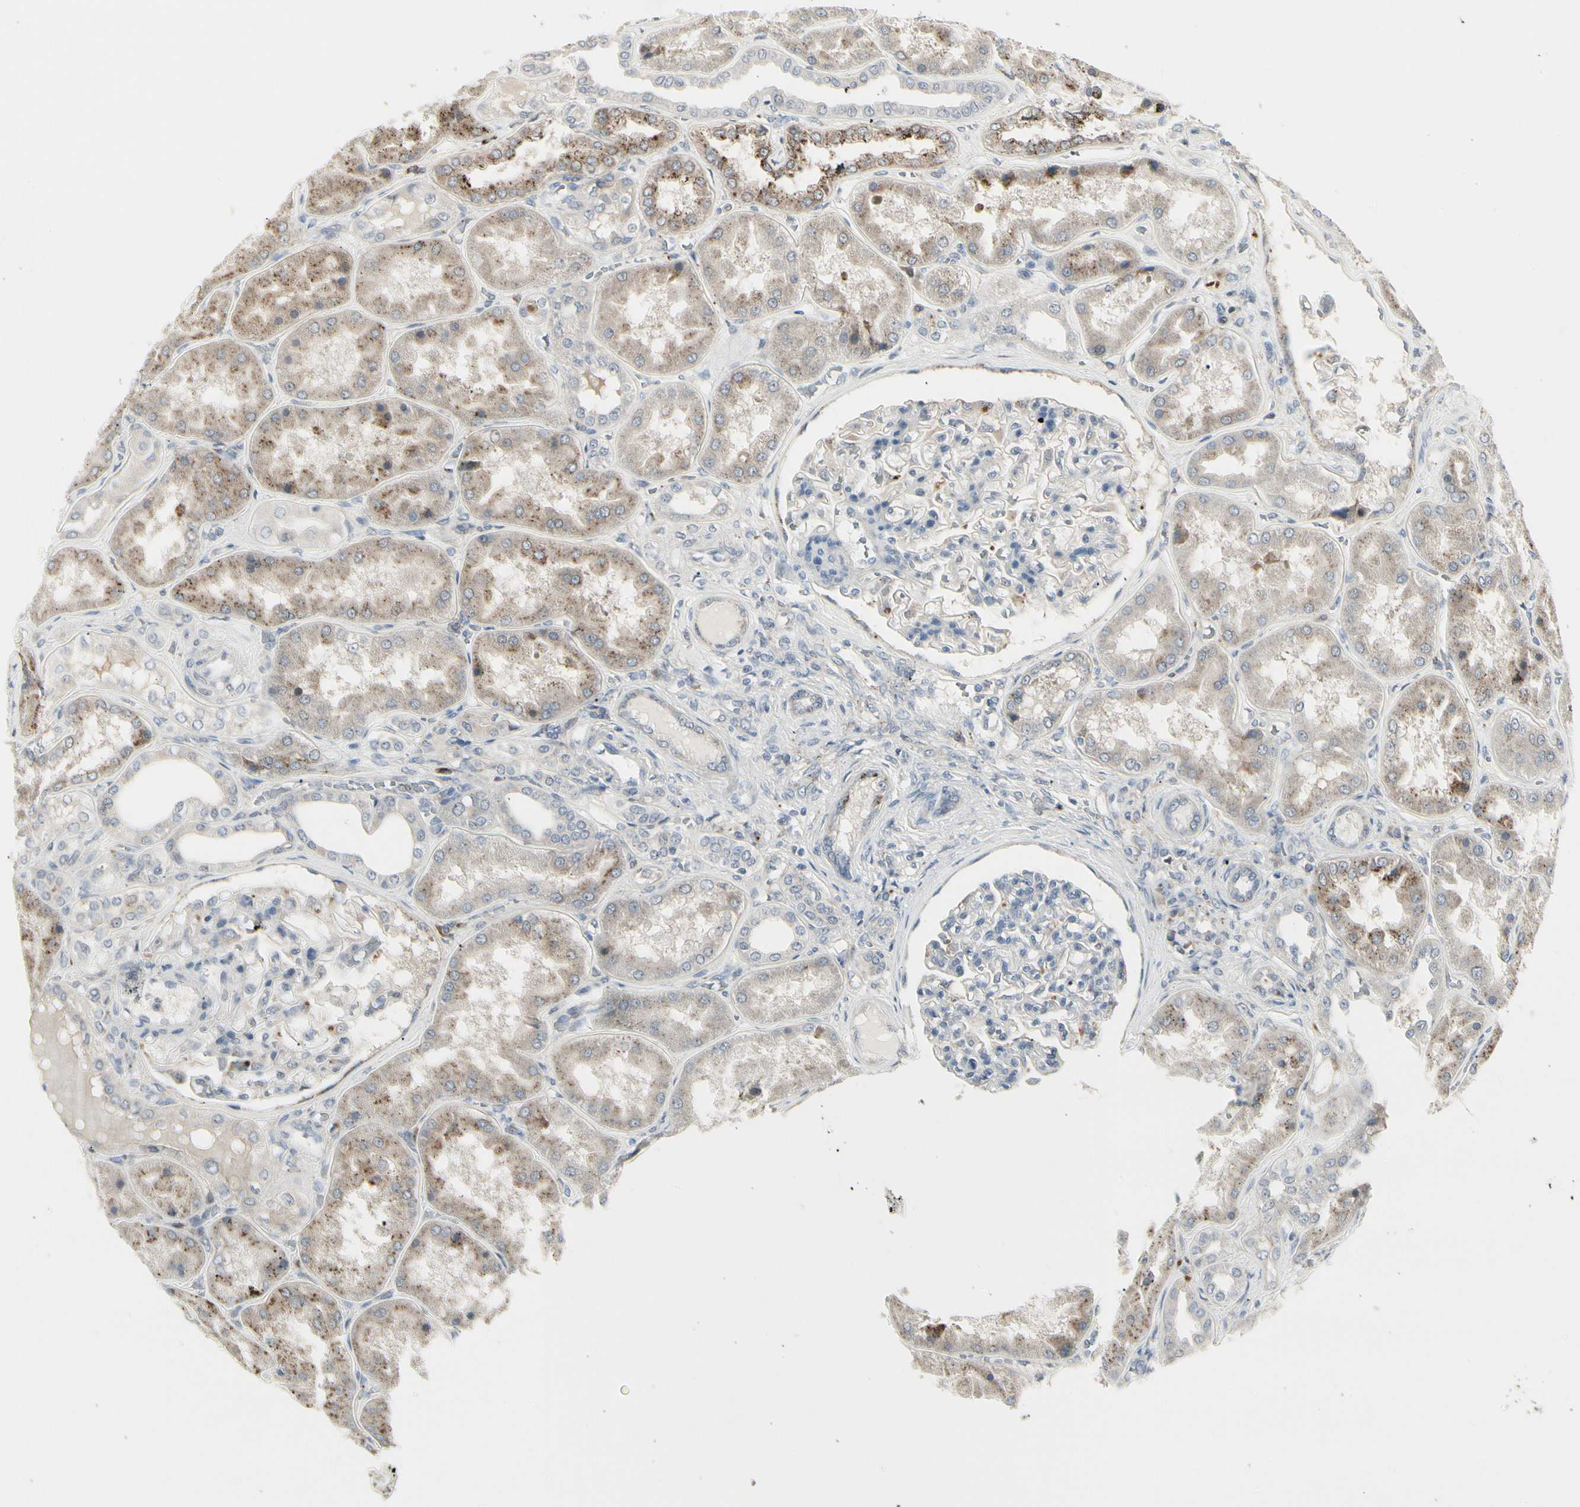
{"staining": {"intensity": "negative", "quantity": "none", "location": "none"}, "tissue": "kidney", "cell_type": "Cells in glomeruli", "image_type": "normal", "snomed": [{"axis": "morphology", "description": "Normal tissue, NOS"}, {"axis": "topography", "description": "Kidney"}], "caption": "Immunohistochemical staining of benign kidney shows no significant staining in cells in glomeruli.", "gene": "GRN", "patient": {"sex": "female", "age": 56}}